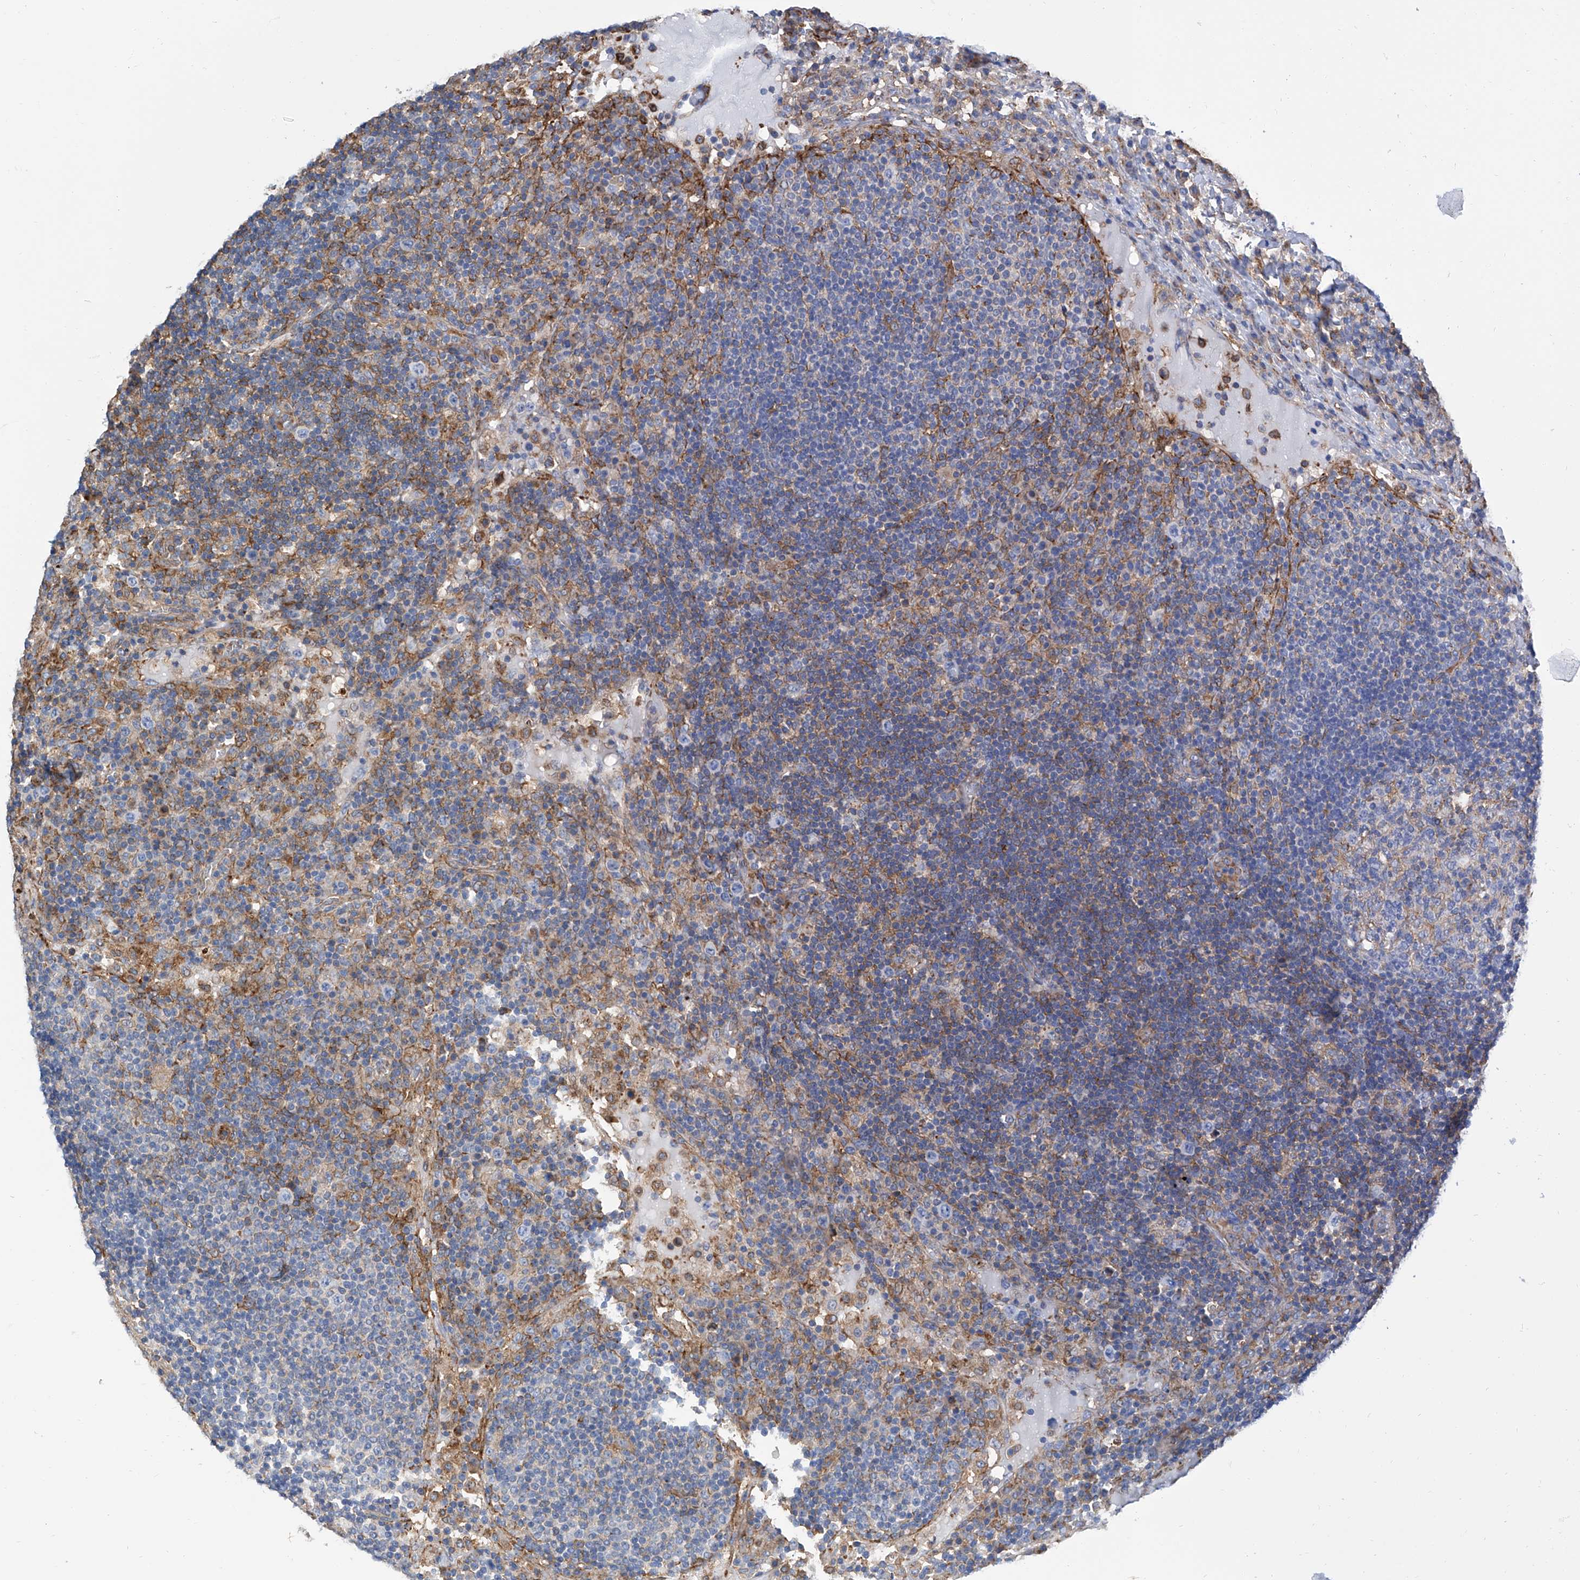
{"staining": {"intensity": "negative", "quantity": "none", "location": "none"}, "tissue": "lymph node", "cell_type": "Germinal center cells", "image_type": "normal", "snomed": [{"axis": "morphology", "description": "Normal tissue, NOS"}, {"axis": "topography", "description": "Lymph node"}], "caption": "IHC of normal lymph node reveals no positivity in germinal center cells. Nuclei are stained in blue.", "gene": "GPT", "patient": {"sex": "female", "age": 53}}